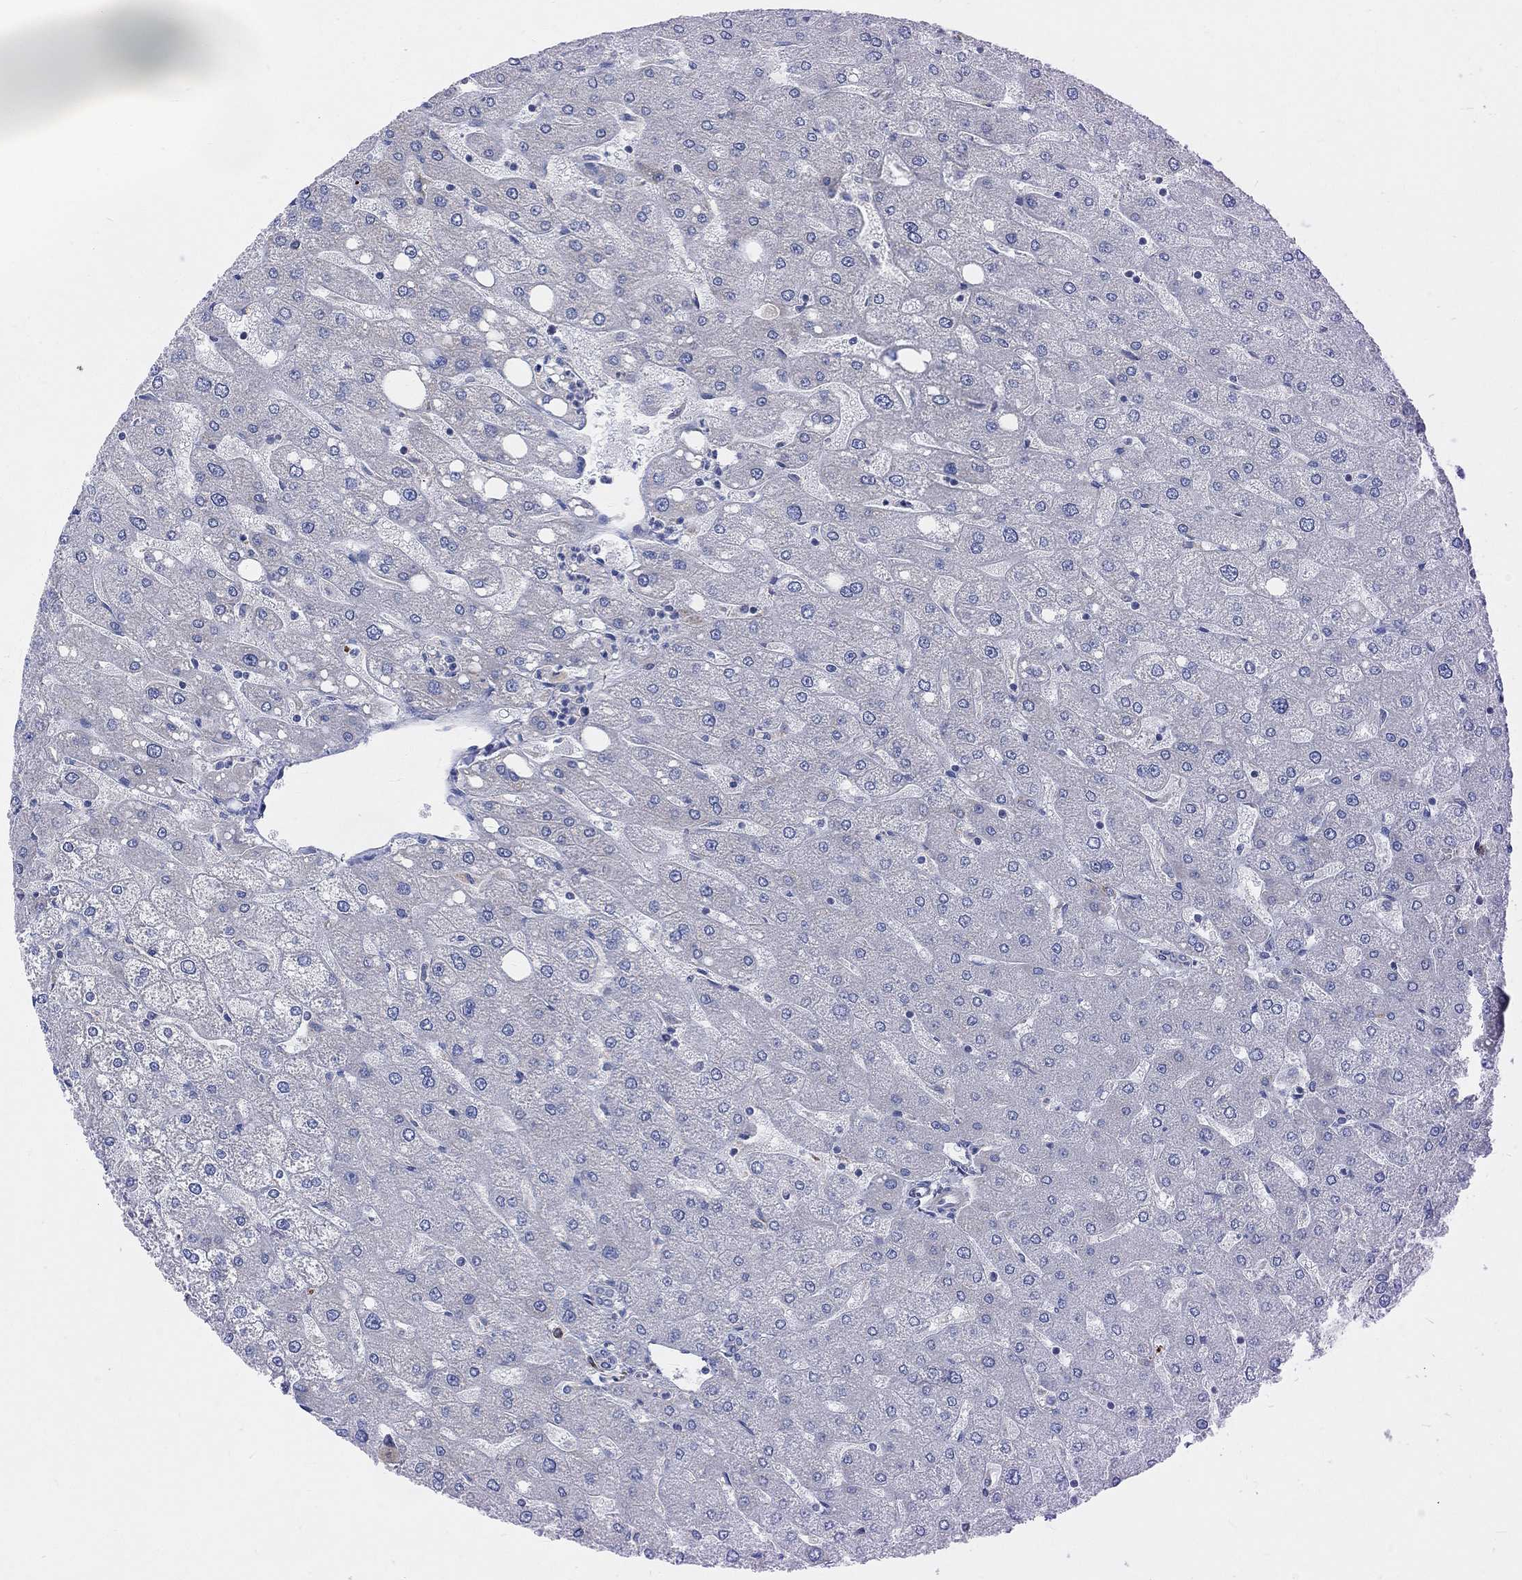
{"staining": {"intensity": "negative", "quantity": "none", "location": "none"}, "tissue": "liver", "cell_type": "Cholangiocytes", "image_type": "normal", "snomed": [{"axis": "morphology", "description": "Normal tissue, NOS"}, {"axis": "topography", "description": "Liver"}], "caption": "An IHC photomicrograph of benign liver is shown. There is no staining in cholangiocytes of liver.", "gene": "HCRTR1", "patient": {"sex": "male", "age": 67}}